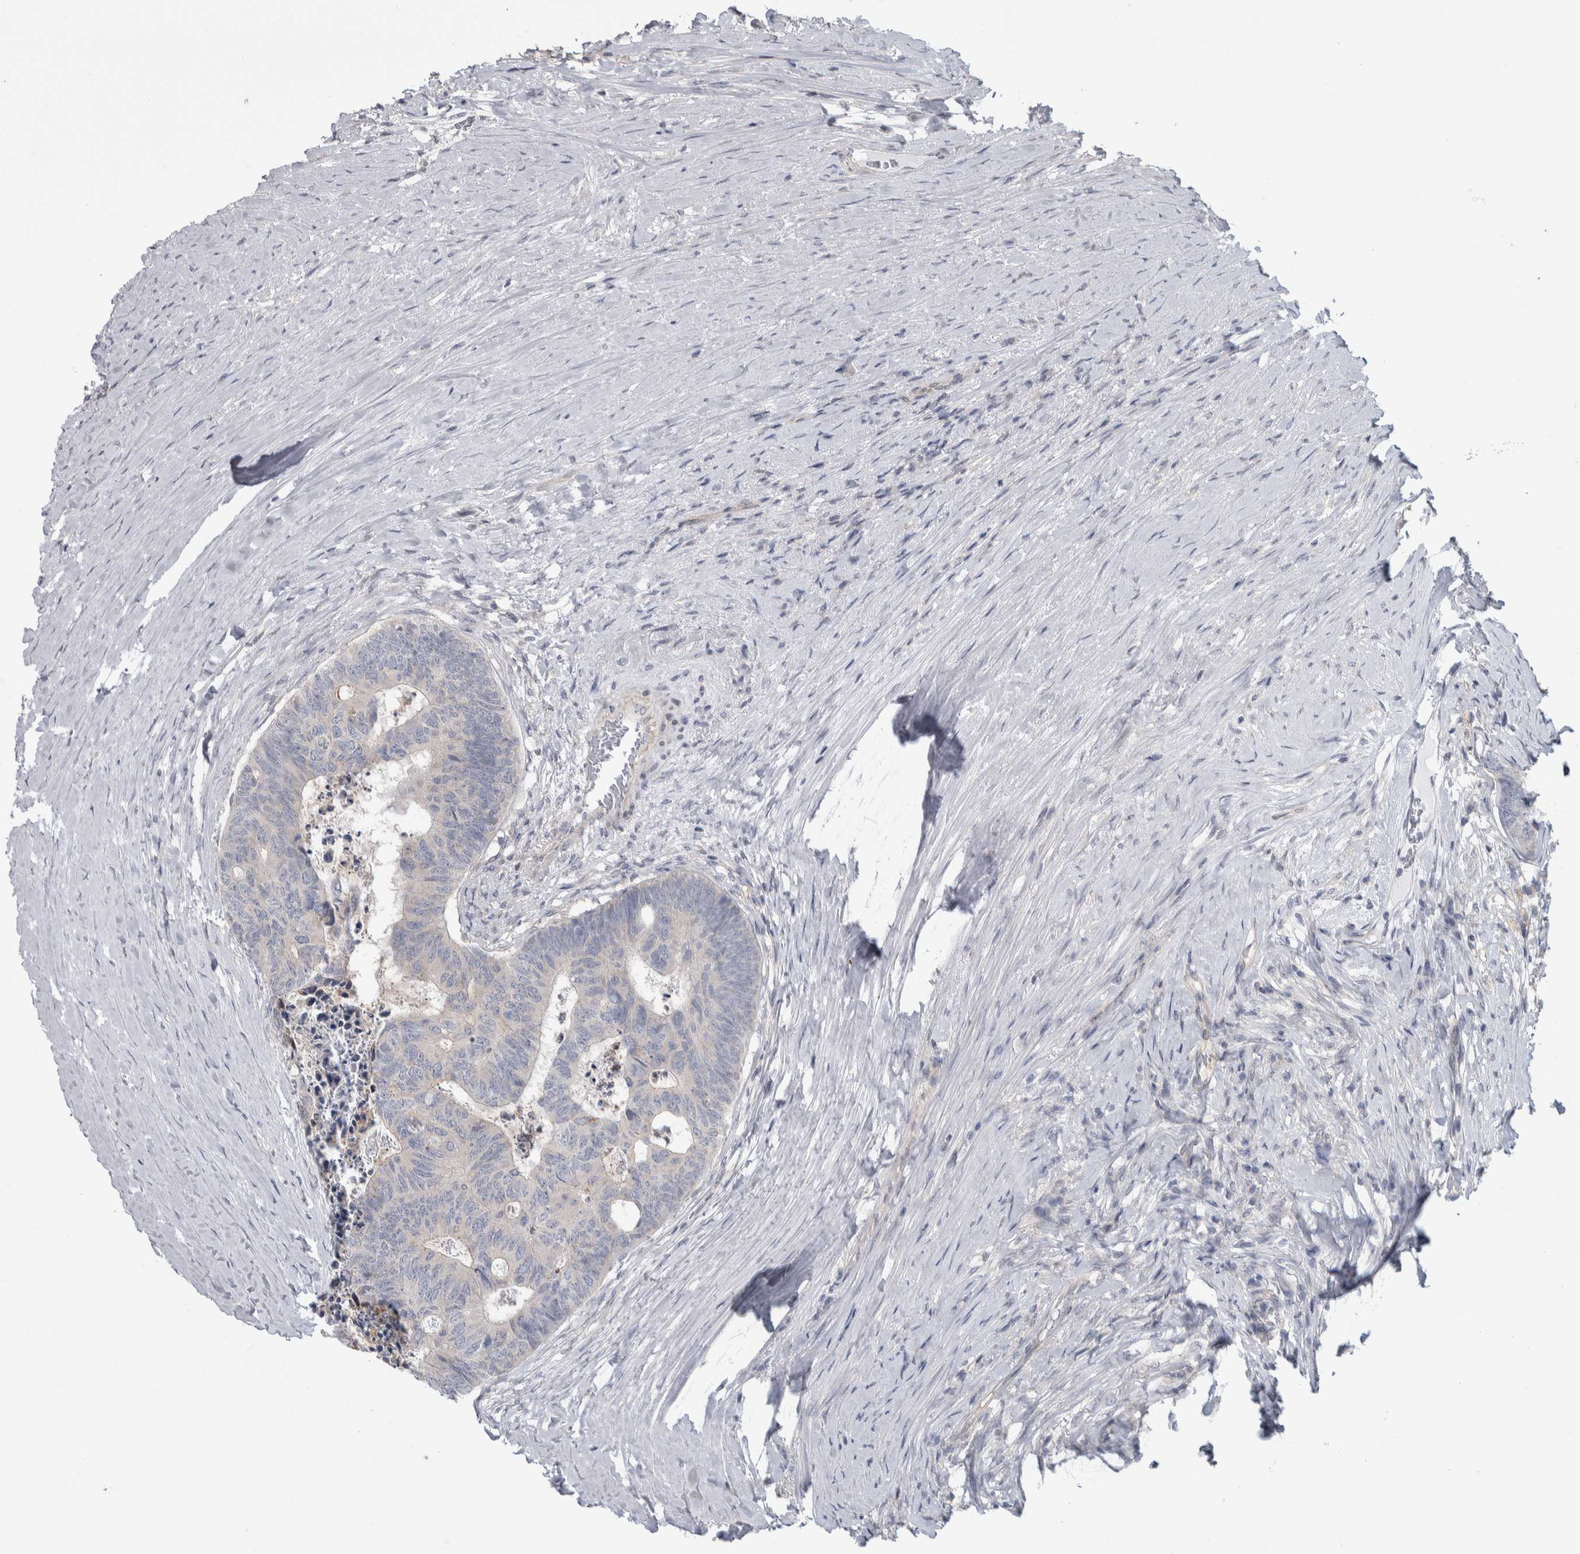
{"staining": {"intensity": "weak", "quantity": "<25%", "location": "cytoplasmic/membranous"}, "tissue": "colorectal cancer", "cell_type": "Tumor cells", "image_type": "cancer", "snomed": [{"axis": "morphology", "description": "Adenocarcinoma, NOS"}, {"axis": "topography", "description": "Colon"}], "caption": "A high-resolution histopathology image shows immunohistochemistry staining of colorectal cancer (adenocarcinoma), which reveals no significant positivity in tumor cells.", "gene": "TAX1BP1", "patient": {"sex": "female", "age": 67}}